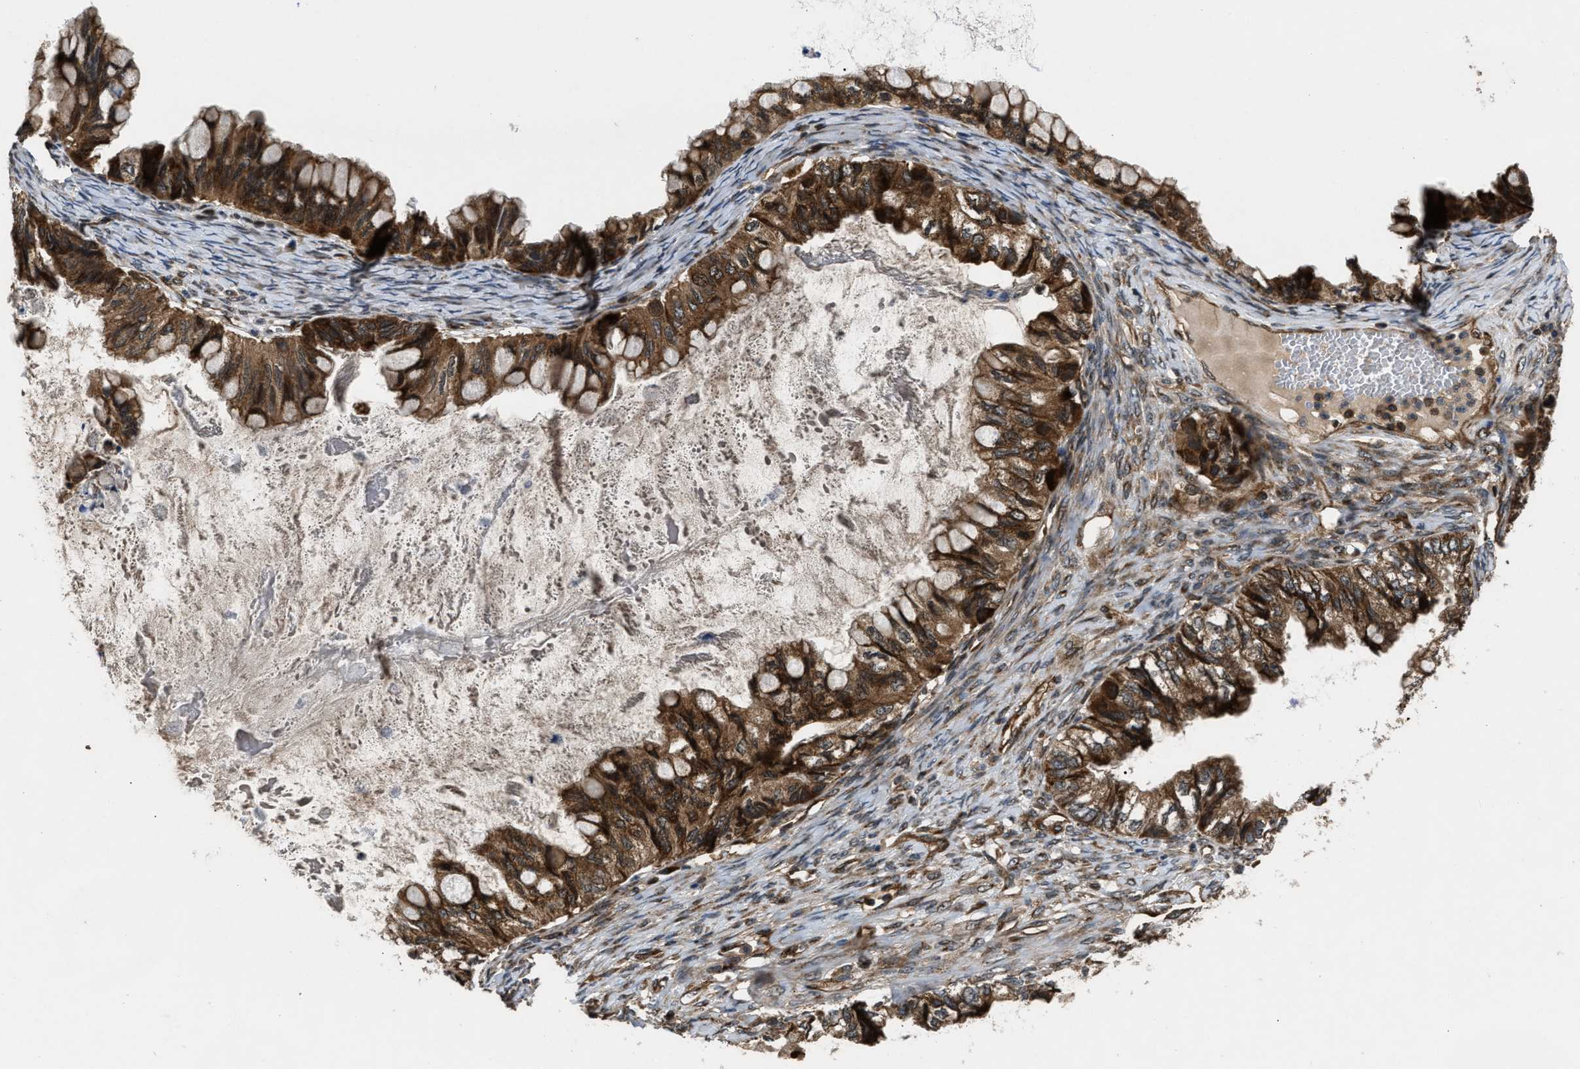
{"staining": {"intensity": "strong", "quantity": ">75%", "location": "cytoplasmic/membranous"}, "tissue": "ovarian cancer", "cell_type": "Tumor cells", "image_type": "cancer", "snomed": [{"axis": "morphology", "description": "Cystadenocarcinoma, mucinous, NOS"}, {"axis": "topography", "description": "Ovary"}], "caption": "This is a histology image of immunohistochemistry (IHC) staining of ovarian mucinous cystadenocarcinoma, which shows strong expression in the cytoplasmic/membranous of tumor cells.", "gene": "PNPLA8", "patient": {"sex": "female", "age": 80}}